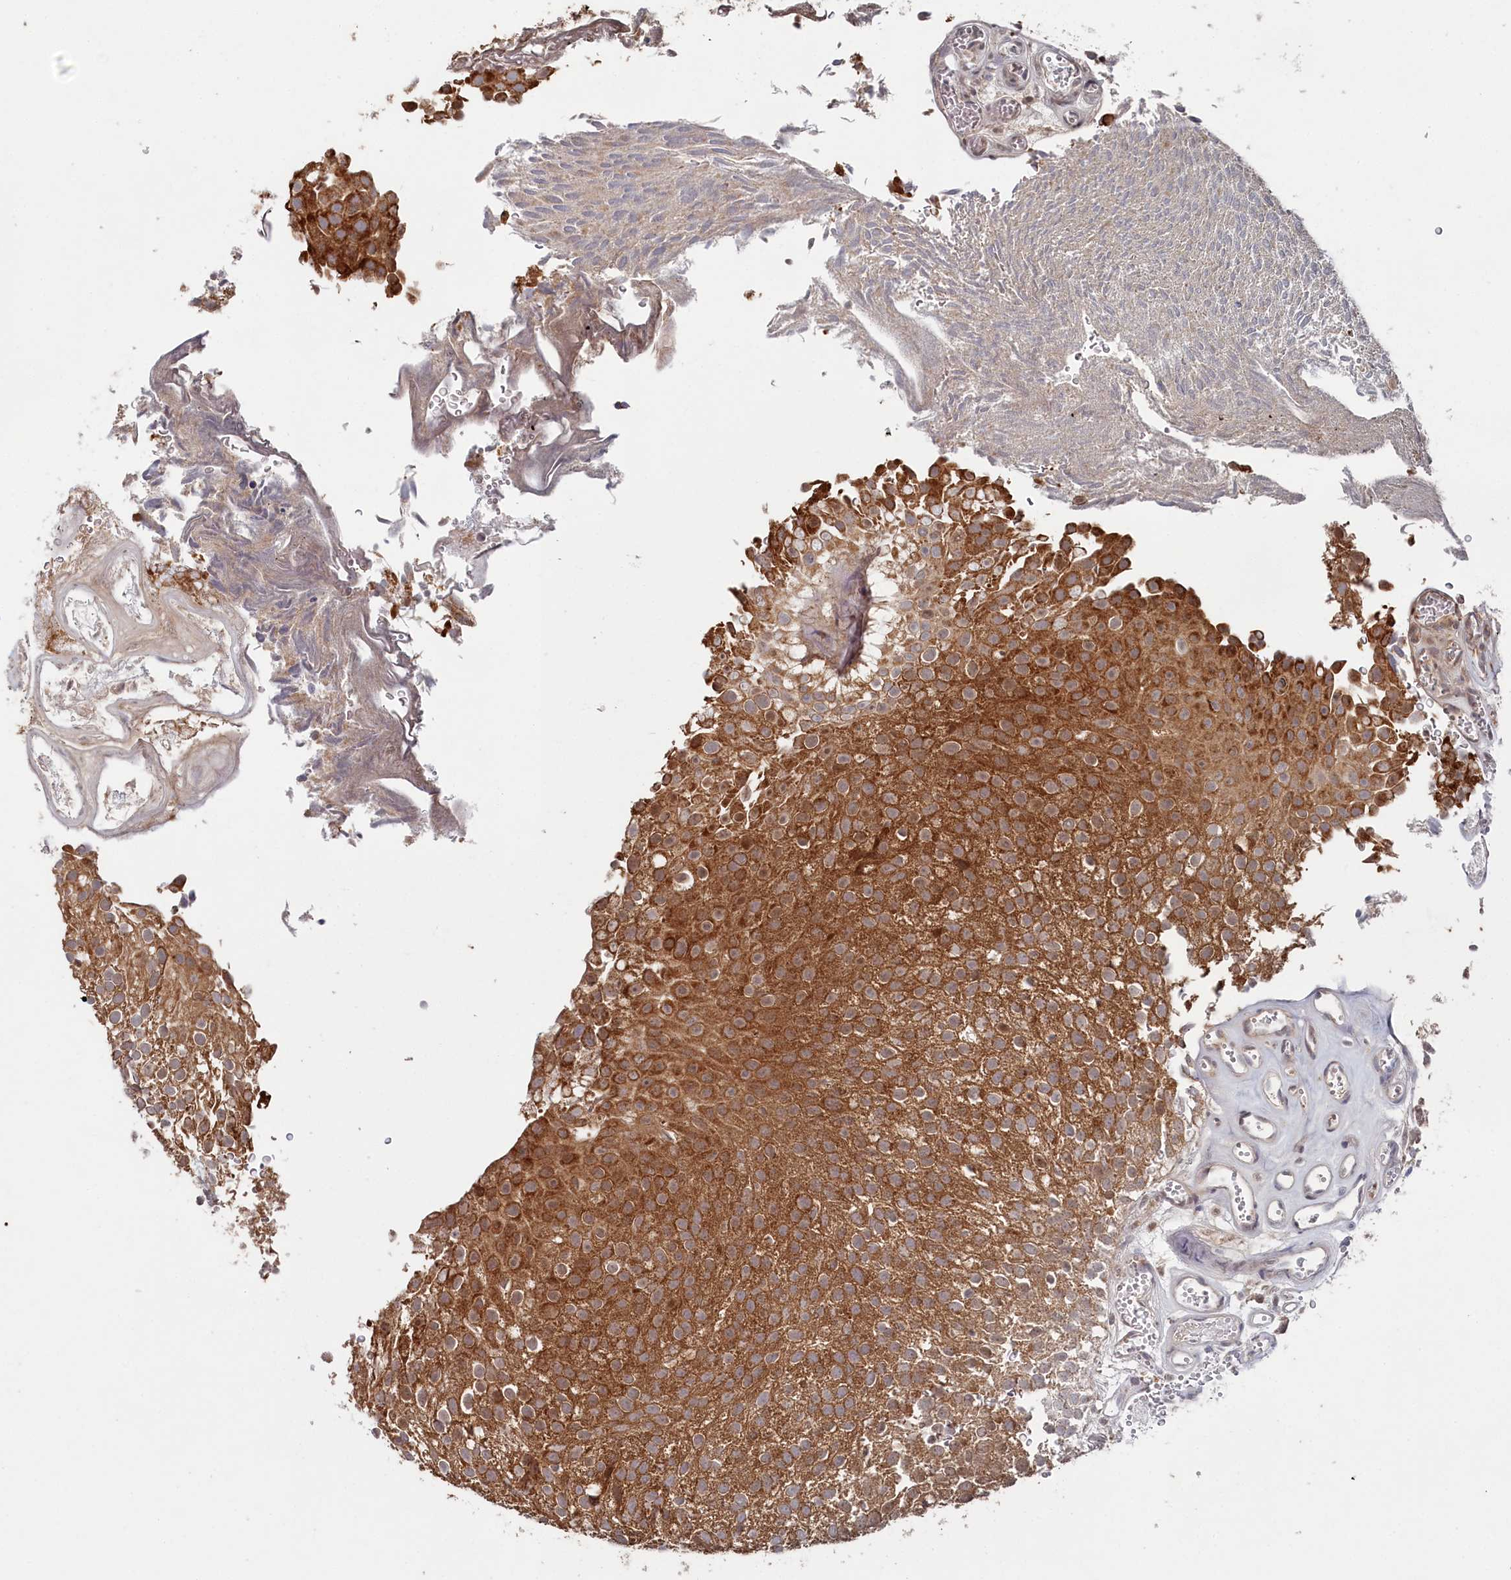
{"staining": {"intensity": "strong", "quantity": ">75%", "location": "cytoplasmic/membranous"}, "tissue": "urothelial cancer", "cell_type": "Tumor cells", "image_type": "cancer", "snomed": [{"axis": "morphology", "description": "Urothelial carcinoma, Low grade"}, {"axis": "topography", "description": "Urinary bladder"}], "caption": "Urothelial cancer tissue demonstrates strong cytoplasmic/membranous positivity in about >75% of tumor cells, visualized by immunohistochemistry. The protein is stained brown, and the nuclei are stained in blue (DAB (3,3'-diaminobenzidine) IHC with brightfield microscopy, high magnification).", "gene": "WAPL", "patient": {"sex": "male", "age": 78}}